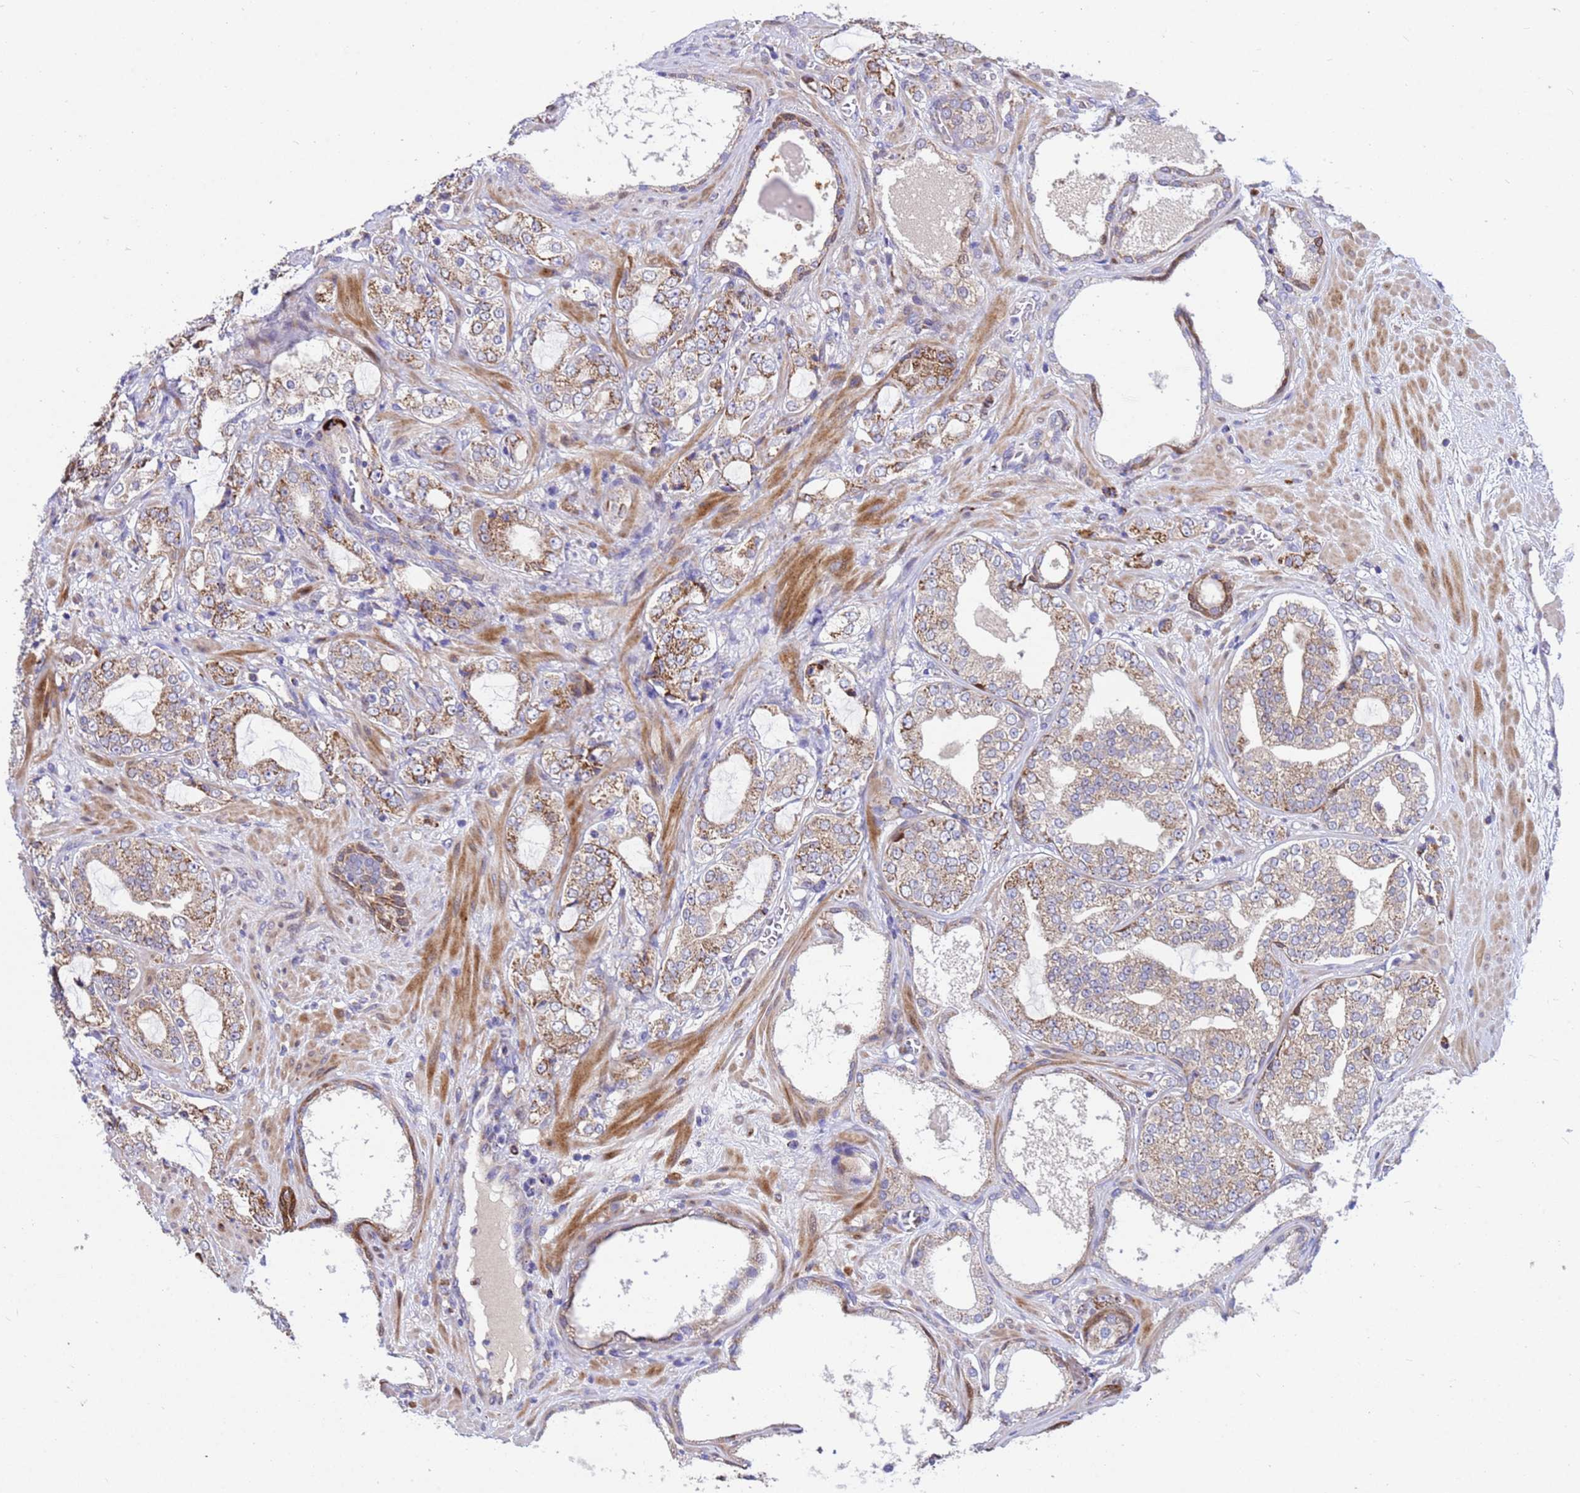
{"staining": {"intensity": "moderate", "quantity": "25%-75%", "location": "cytoplasmic/membranous"}, "tissue": "prostate cancer", "cell_type": "Tumor cells", "image_type": "cancer", "snomed": [{"axis": "morphology", "description": "Adenocarcinoma, High grade"}, {"axis": "topography", "description": "Prostate"}], "caption": "Immunohistochemical staining of human prostate high-grade adenocarcinoma displays medium levels of moderate cytoplasmic/membranous protein staining in approximately 25%-75% of tumor cells. (Stains: DAB (3,3'-diaminobenzidine) in brown, nuclei in blue, Microscopy: brightfield microscopy at high magnification).", "gene": "TUBGCP3", "patient": {"sex": "male", "age": 64}}